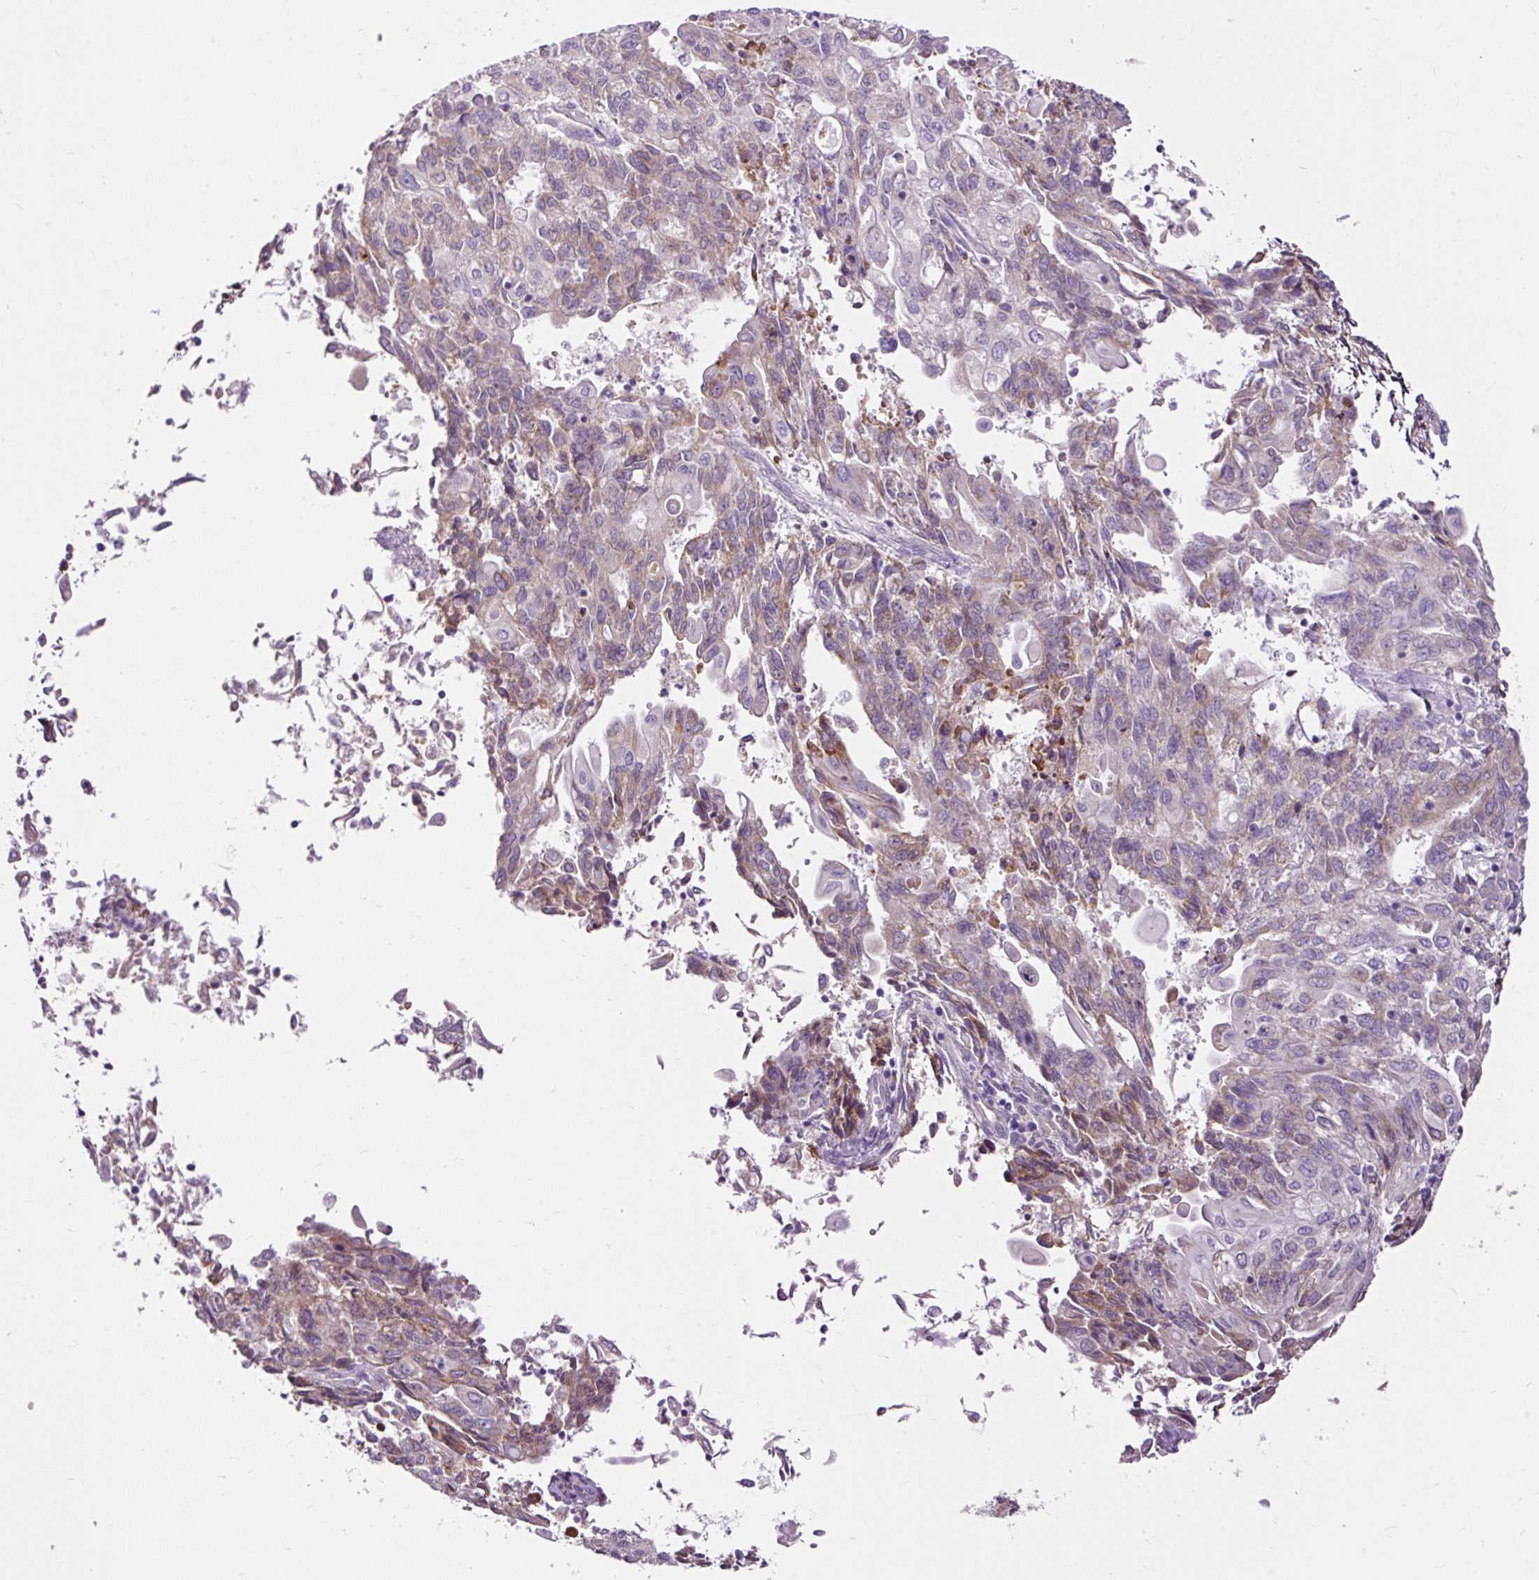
{"staining": {"intensity": "weak", "quantity": "25%-75%", "location": "cytoplasmic/membranous"}, "tissue": "endometrial cancer", "cell_type": "Tumor cells", "image_type": "cancer", "snomed": [{"axis": "morphology", "description": "Adenocarcinoma, NOS"}, {"axis": "topography", "description": "Endometrium"}], "caption": "Endometrial adenocarcinoma tissue displays weak cytoplasmic/membranous positivity in approximately 25%-75% of tumor cells, visualized by immunohistochemistry.", "gene": "FMC1", "patient": {"sex": "female", "age": 54}}